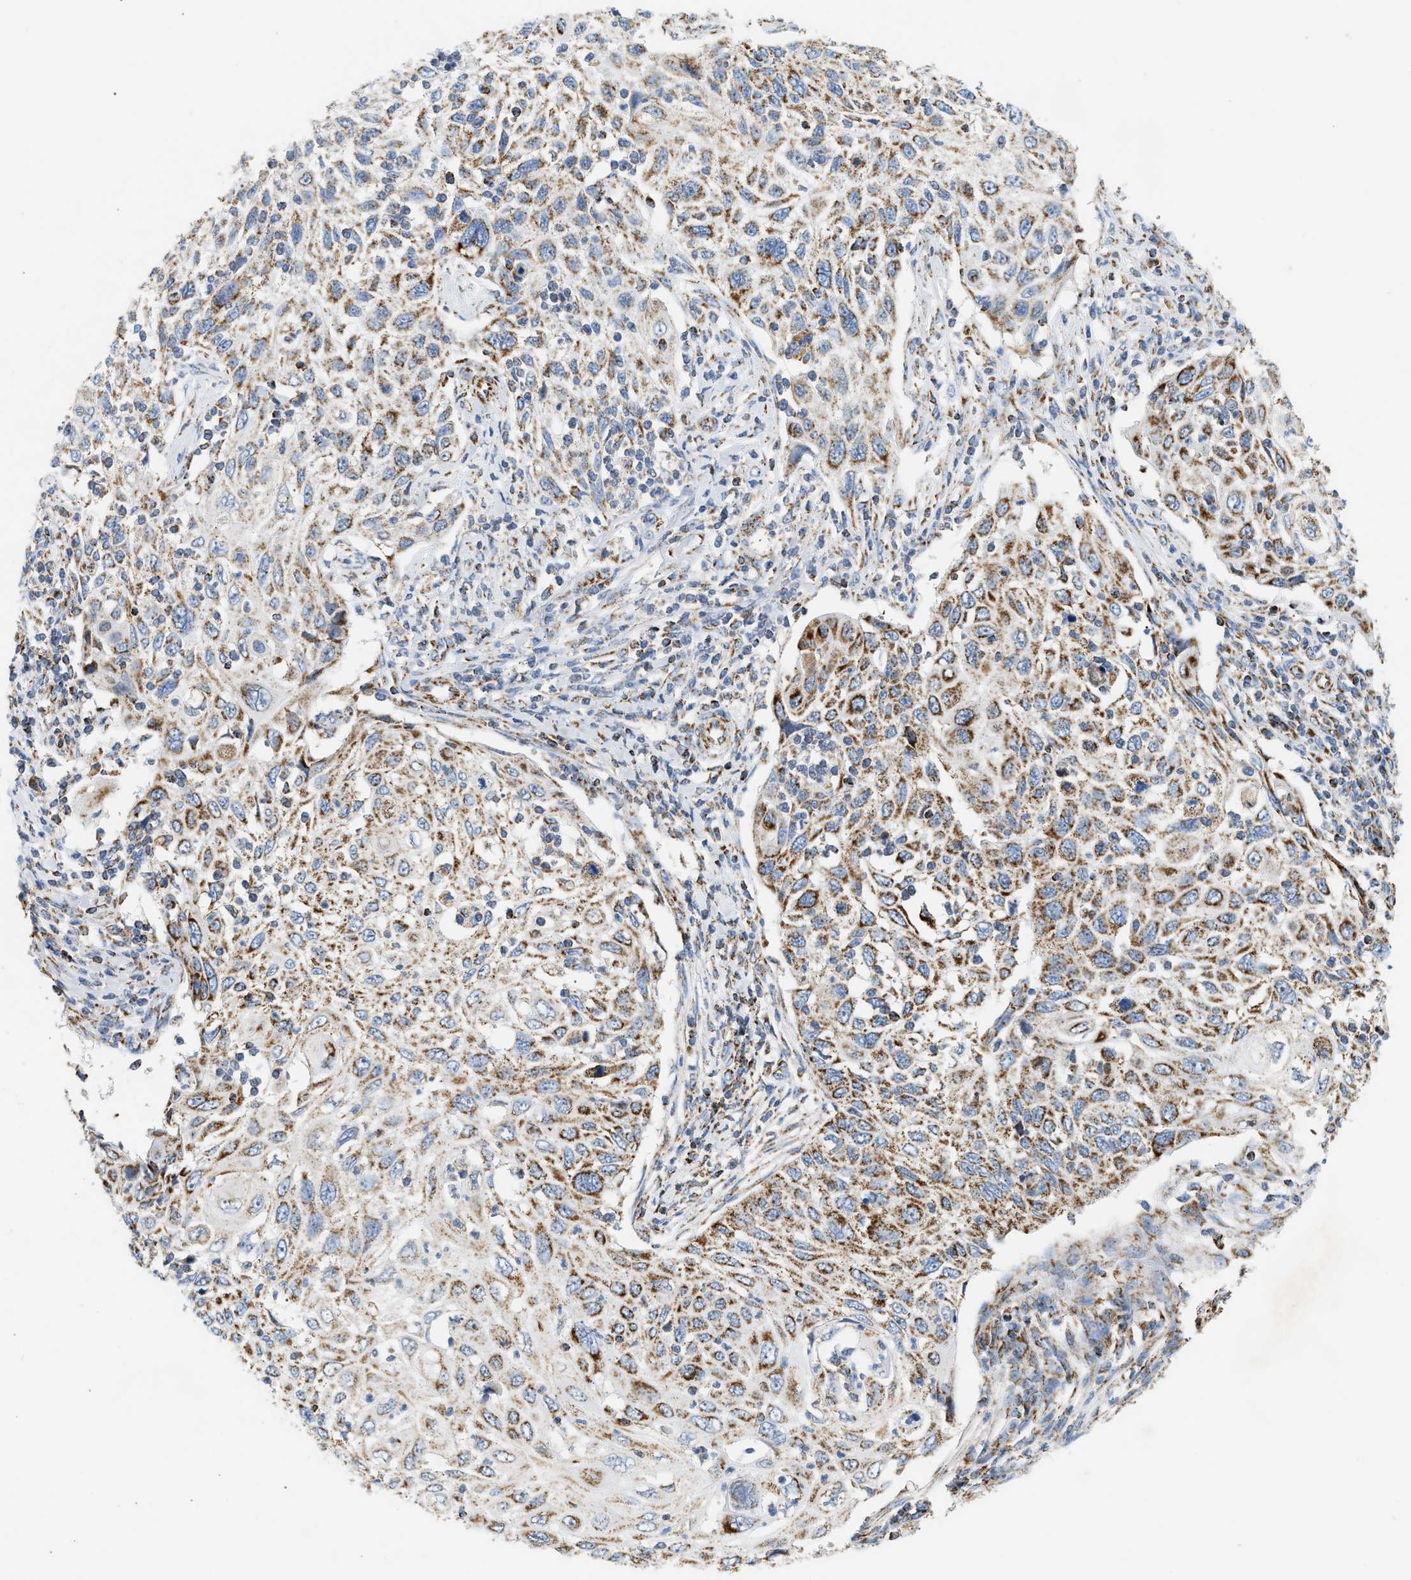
{"staining": {"intensity": "moderate", "quantity": ">75%", "location": "cytoplasmic/membranous"}, "tissue": "cervical cancer", "cell_type": "Tumor cells", "image_type": "cancer", "snomed": [{"axis": "morphology", "description": "Squamous cell carcinoma, NOS"}, {"axis": "topography", "description": "Cervix"}], "caption": "Tumor cells show moderate cytoplasmic/membranous staining in about >75% of cells in squamous cell carcinoma (cervical).", "gene": "OGDH", "patient": {"sex": "female", "age": 70}}